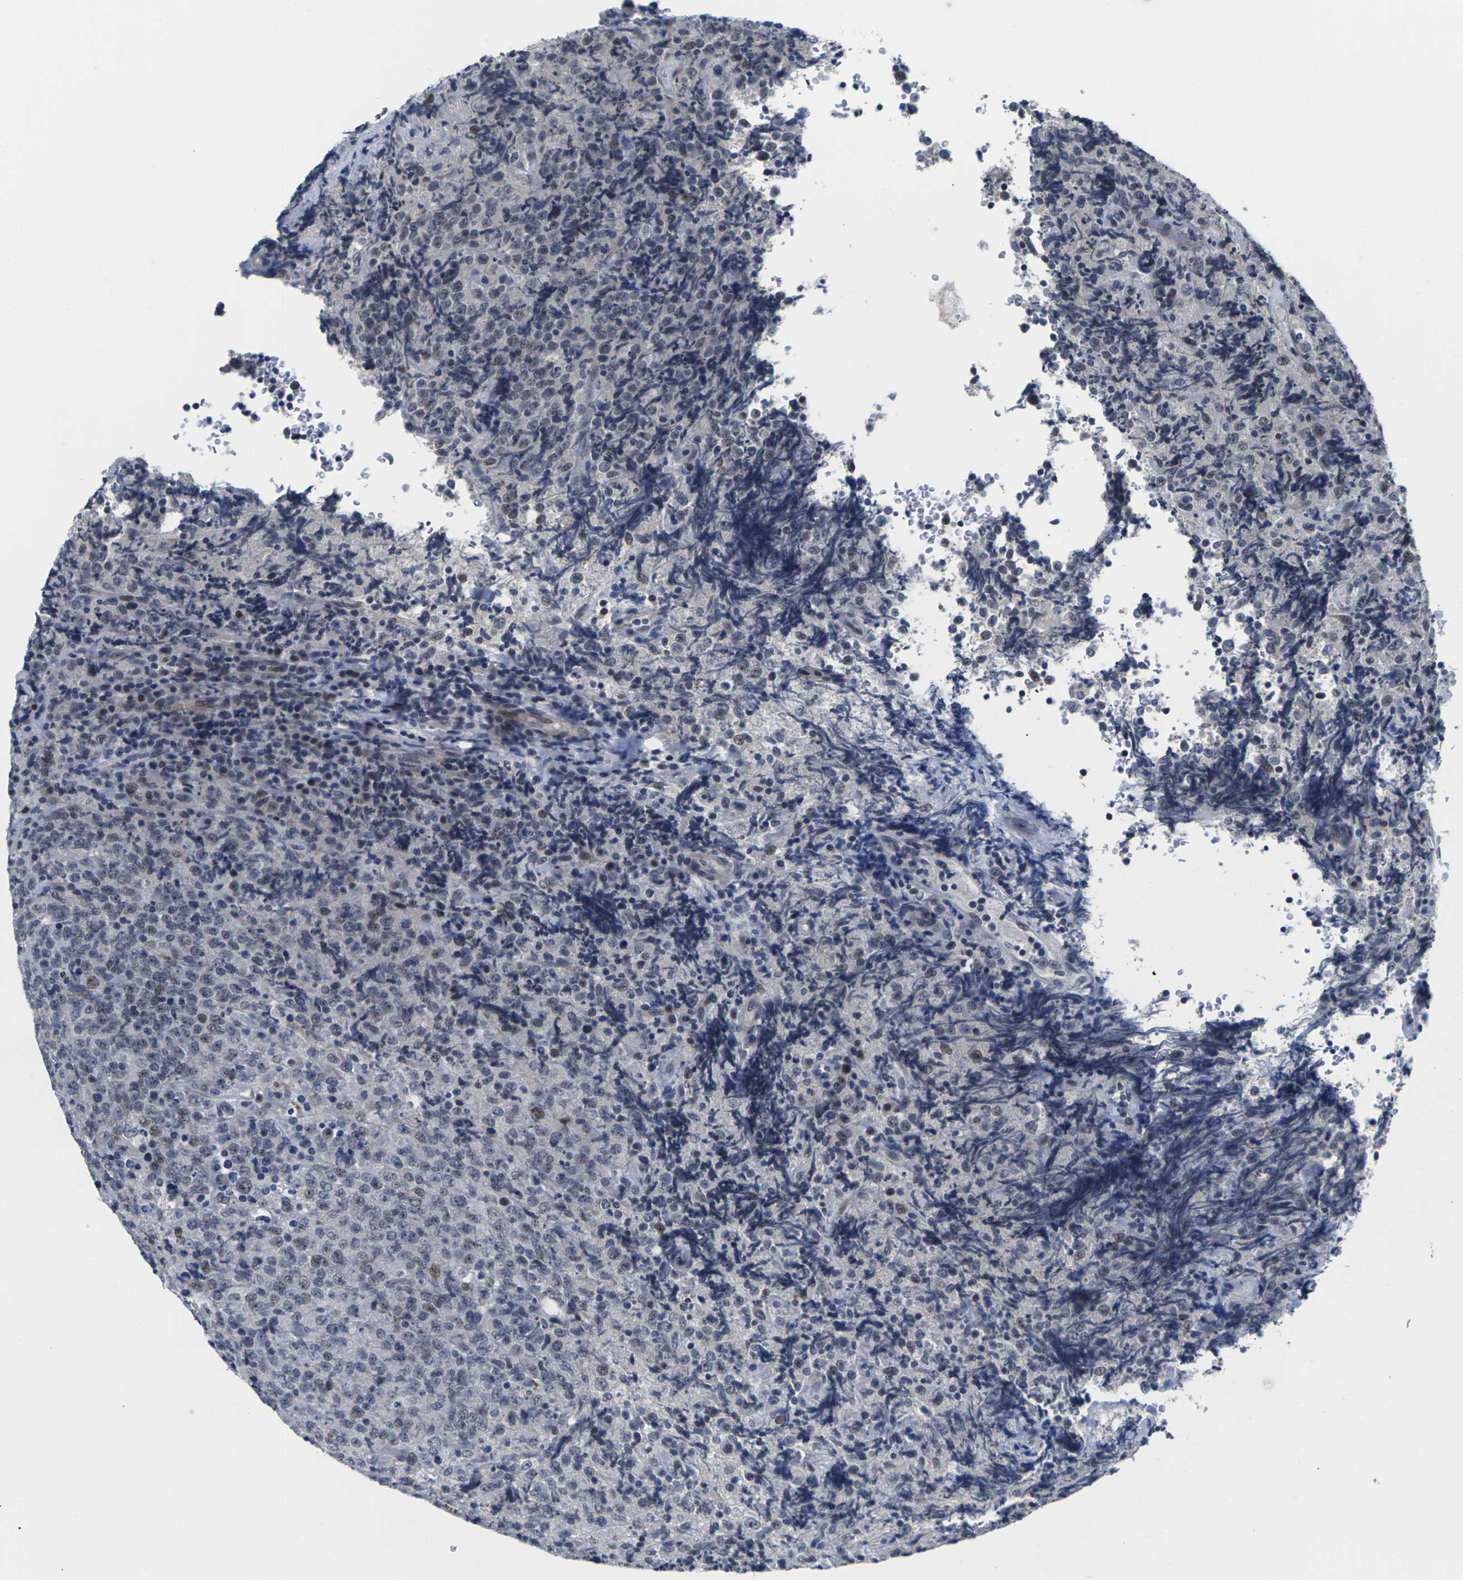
{"staining": {"intensity": "weak", "quantity": "25%-75%", "location": "nuclear"}, "tissue": "lymphoma", "cell_type": "Tumor cells", "image_type": "cancer", "snomed": [{"axis": "morphology", "description": "Malignant lymphoma, non-Hodgkin's type, High grade"}, {"axis": "topography", "description": "Tonsil"}], "caption": "Immunohistochemical staining of human lymphoma shows weak nuclear protein expression in approximately 25%-75% of tumor cells.", "gene": "ST6GAL2", "patient": {"sex": "female", "age": 36}}